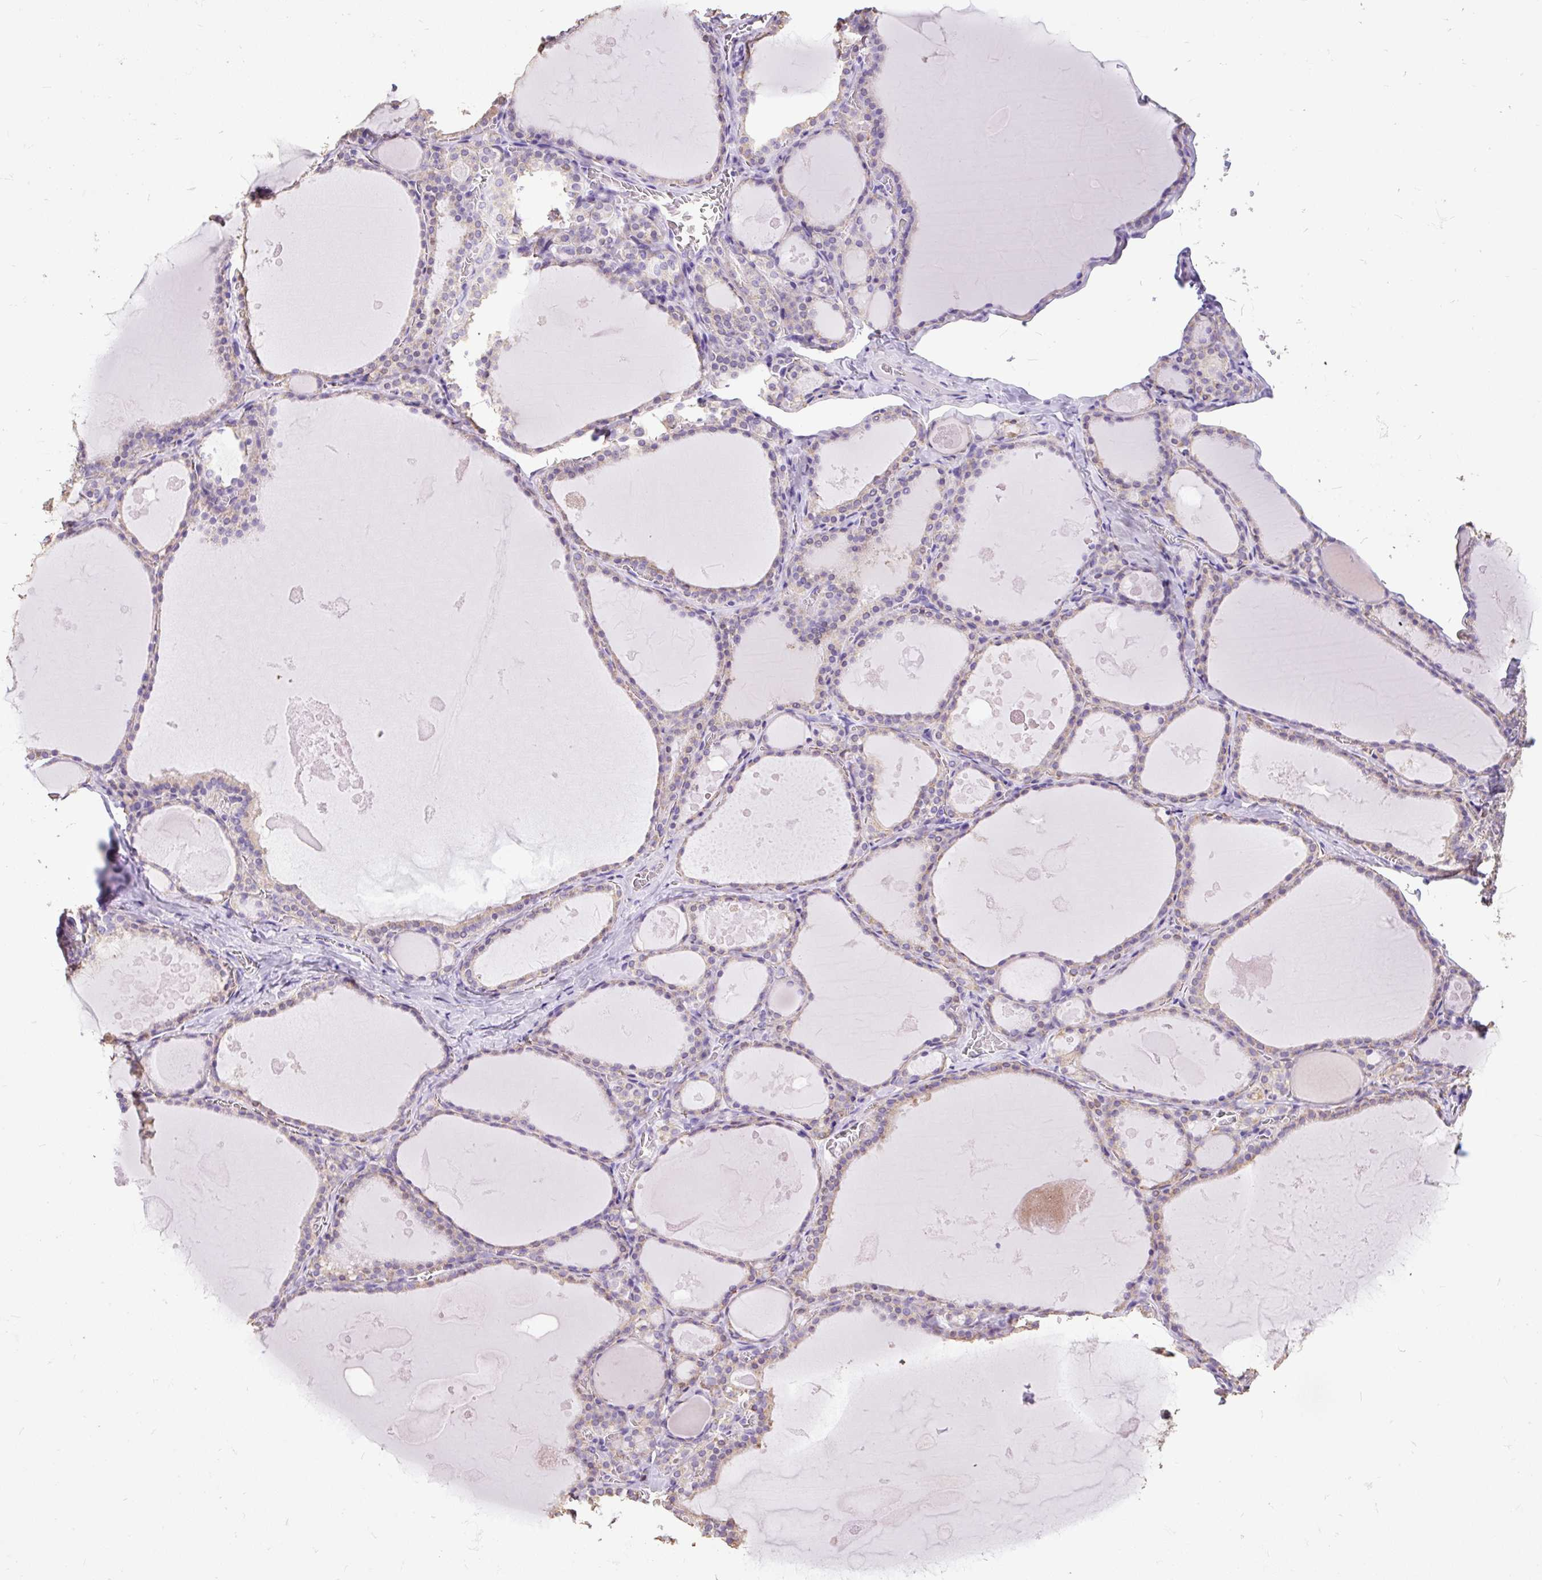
{"staining": {"intensity": "negative", "quantity": "none", "location": "none"}, "tissue": "thyroid gland", "cell_type": "Glandular cells", "image_type": "normal", "snomed": [{"axis": "morphology", "description": "Normal tissue, NOS"}, {"axis": "topography", "description": "Thyroid gland"}], "caption": "DAB (3,3'-diaminobenzidine) immunohistochemical staining of normal thyroid gland displays no significant positivity in glandular cells.", "gene": "GBX1", "patient": {"sex": "male", "age": 56}}